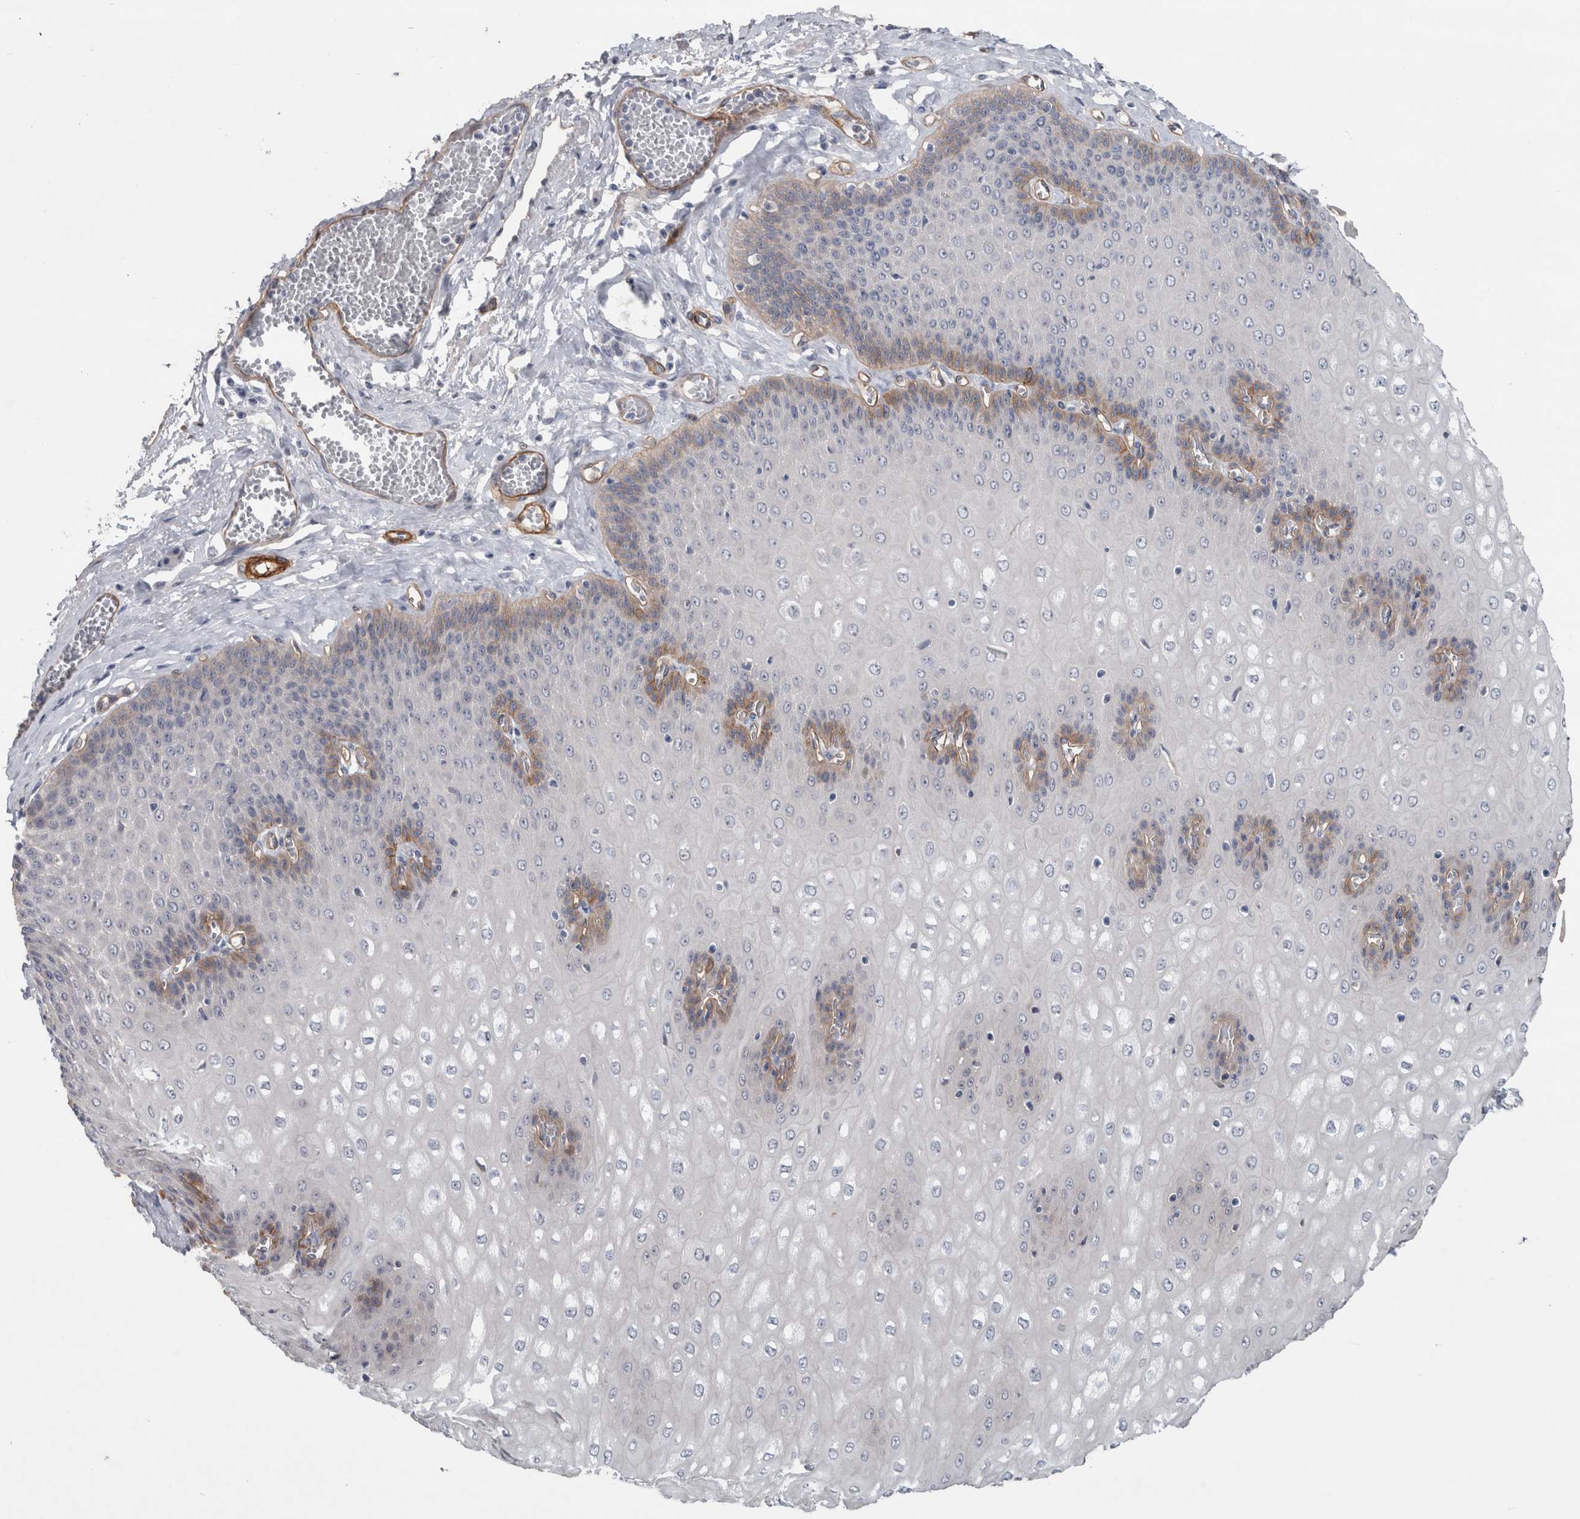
{"staining": {"intensity": "moderate", "quantity": "<25%", "location": "cytoplasmic/membranous"}, "tissue": "esophagus", "cell_type": "Squamous epithelial cells", "image_type": "normal", "snomed": [{"axis": "morphology", "description": "Normal tissue, NOS"}, {"axis": "topography", "description": "Esophagus"}], "caption": "Moderate cytoplasmic/membranous protein positivity is identified in approximately <25% of squamous epithelial cells in esophagus. The staining was performed using DAB, with brown indicating positive protein expression. Nuclei are stained blue with hematoxylin.", "gene": "BCAM", "patient": {"sex": "male", "age": 60}}